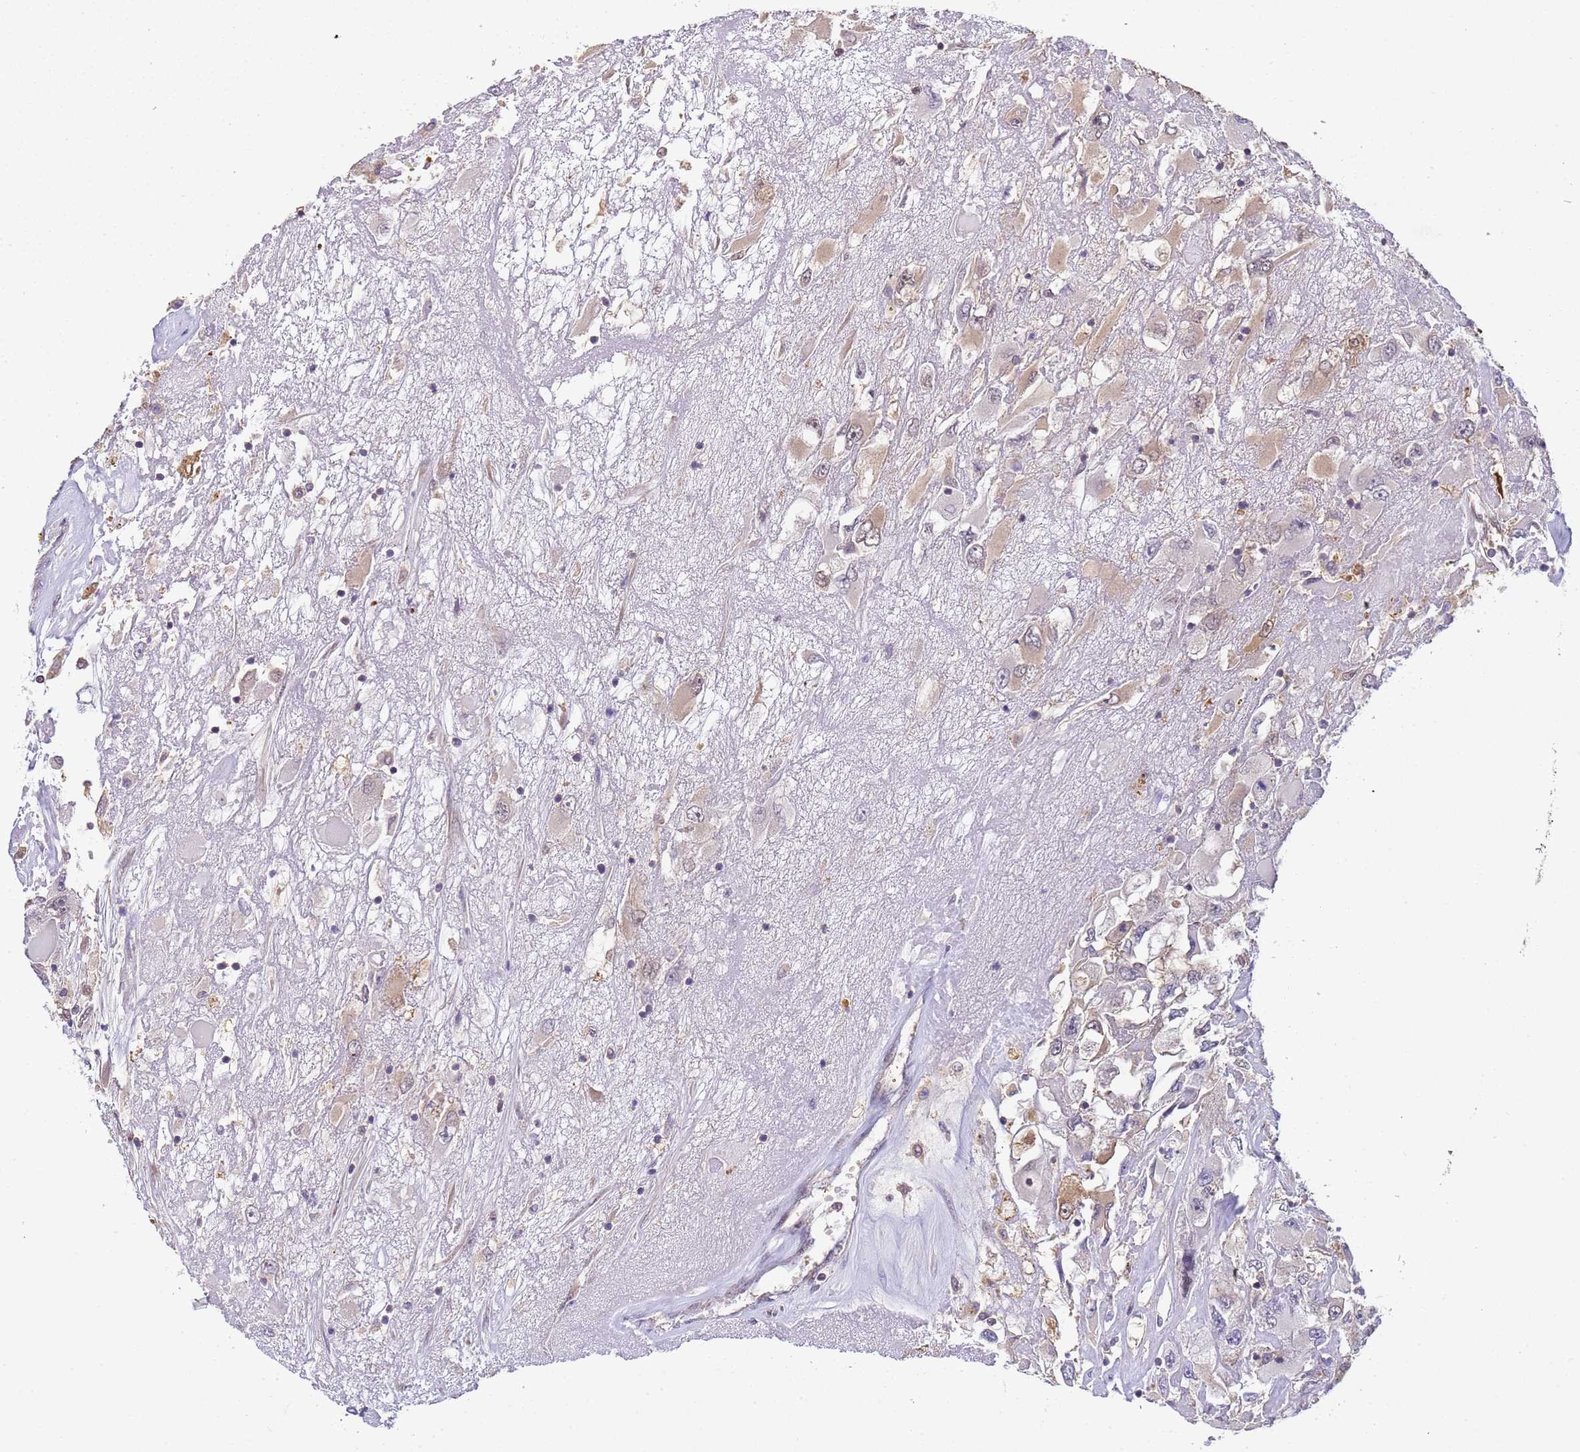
{"staining": {"intensity": "moderate", "quantity": "<25%", "location": "cytoplasmic/membranous,nuclear"}, "tissue": "renal cancer", "cell_type": "Tumor cells", "image_type": "cancer", "snomed": [{"axis": "morphology", "description": "Adenocarcinoma, NOS"}, {"axis": "topography", "description": "Kidney"}], "caption": "Human renal adenocarcinoma stained for a protein (brown) demonstrates moderate cytoplasmic/membranous and nuclear positive positivity in about <25% of tumor cells.", "gene": "ZBTB5", "patient": {"sex": "female", "age": 52}}